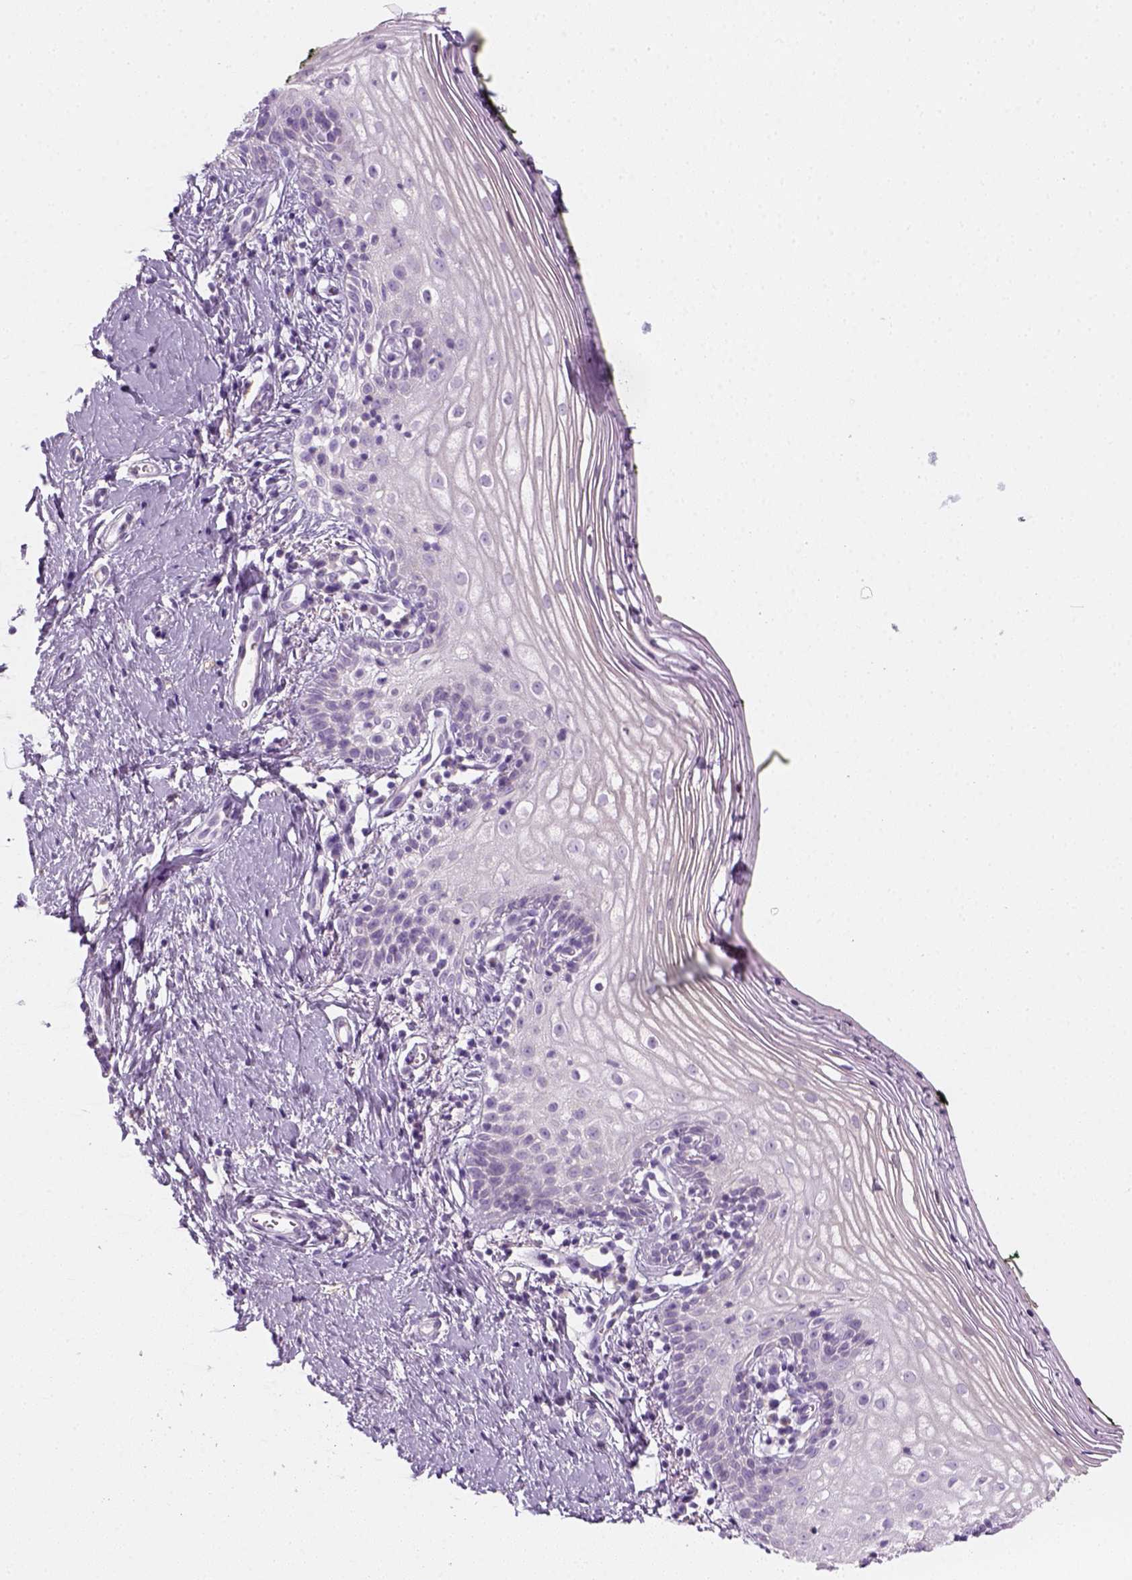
{"staining": {"intensity": "negative", "quantity": "none", "location": "none"}, "tissue": "vagina", "cell_type": "Squamous epithelial cells", "image_type": "normal", "snomed": [{"axis": "morphology", "description": "Normal tissue, NOS"}, {"axis": "topography", "description": "Vagina"}], "caption": "A histopathology image of vagina stained for a protein reveals no brown staining in squamous epithelial cells. (Immunohistochemistry, brightfield microscopy, high magnification).", "gene": "AWAT2", "patient": {"sex": "female", "age": 47}}